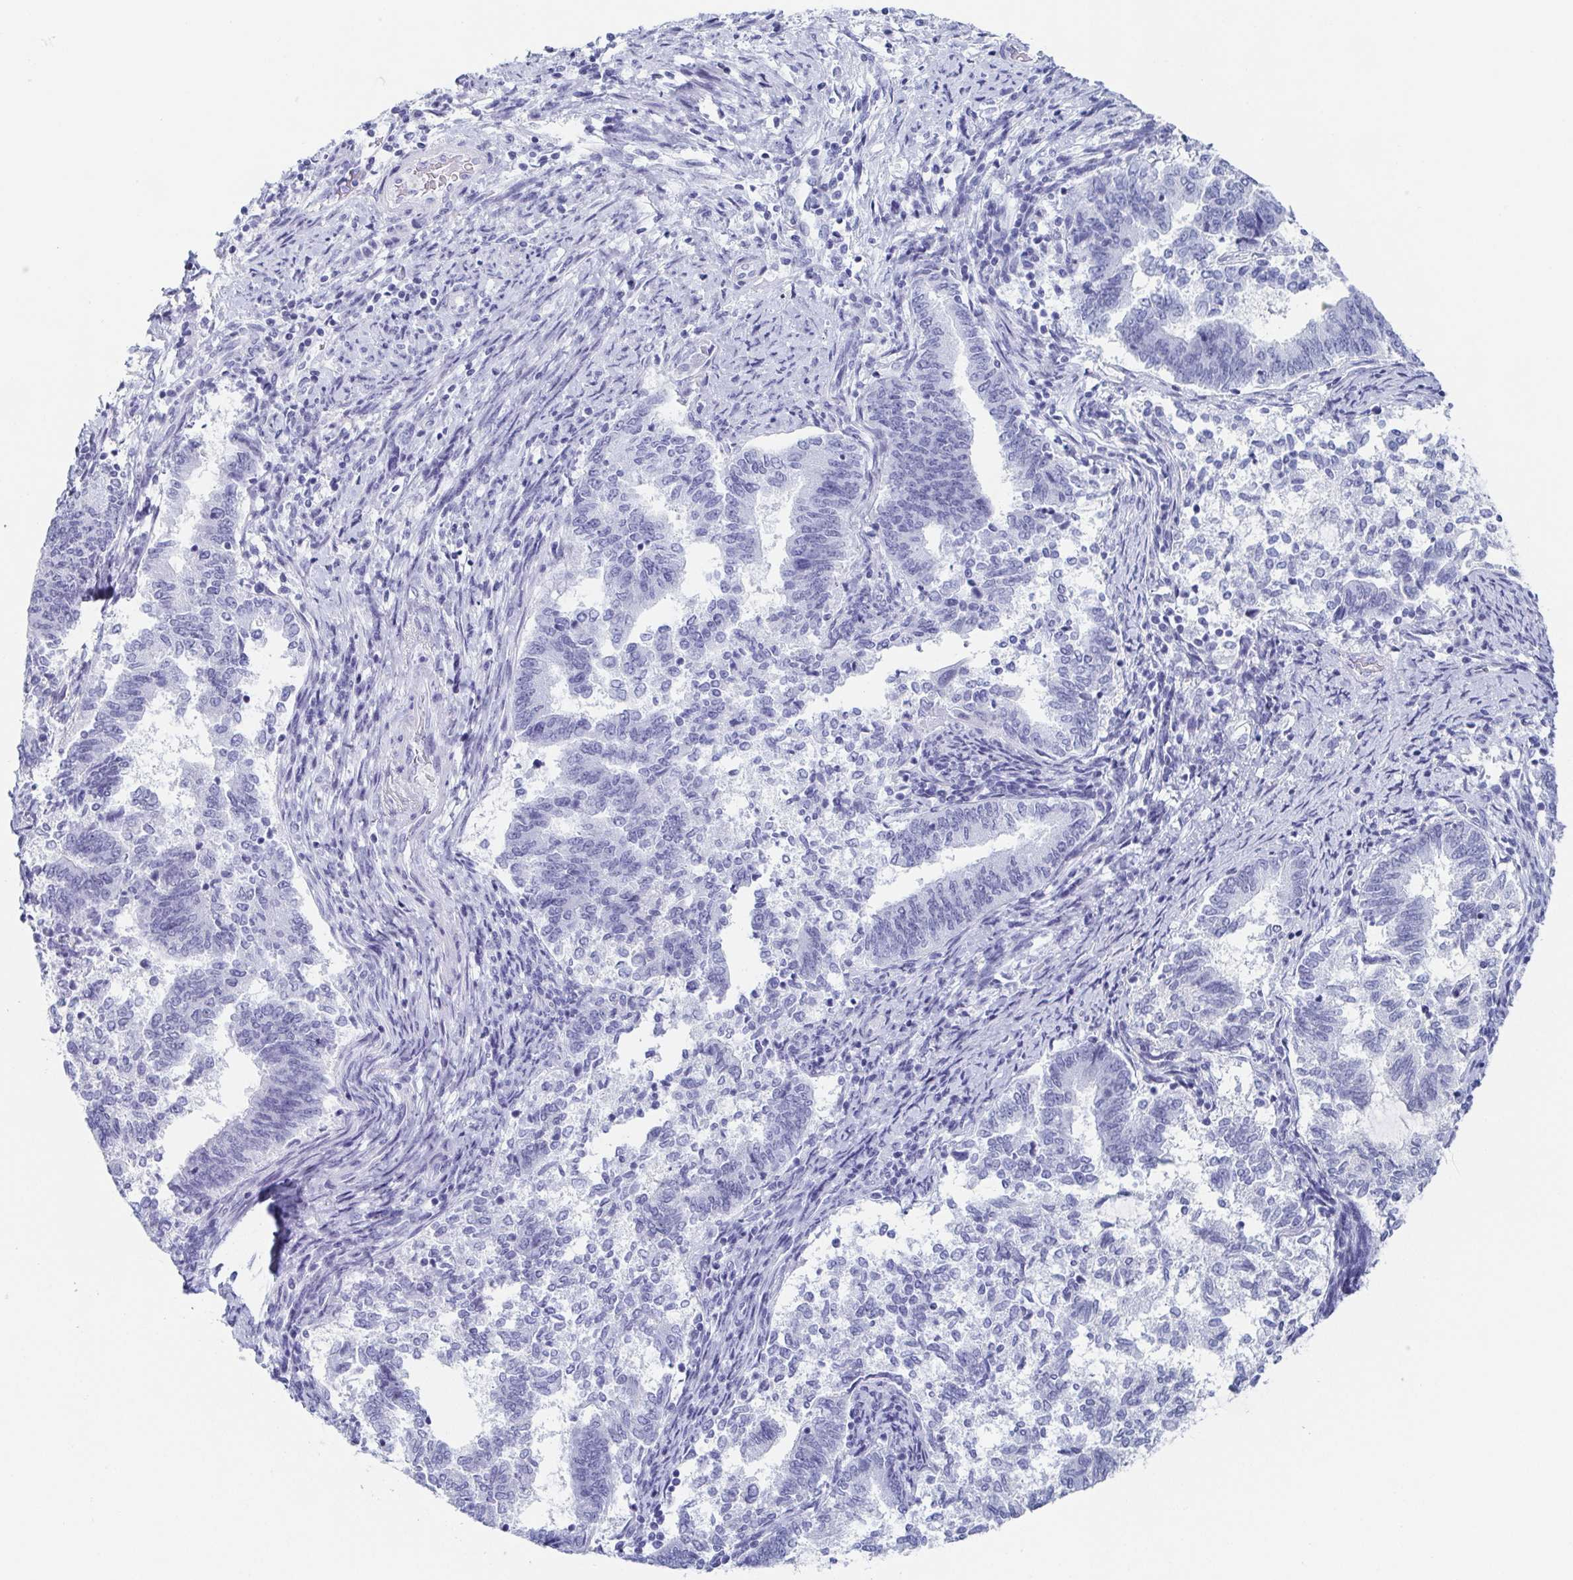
{"staining": {"intensity": "negative", "quantity": "none", "location": "none"}, "tissue": "endometrial cancer", "cell_type": "Tumor cells", "image_type": "cancer", "snomed": [{"axis": "morphology", "description": "Adenocarcinoma, NOS"}, {"axis": "topography", "description": "Endometrium"}], "caption": "Immunohistochemistry (IHC) of human endometrial cancer (adenocarcinoma) demonstrates no positivity in tumor cells.", "gene": "REG4", "patient": {"sex": "female", "age": 65}}